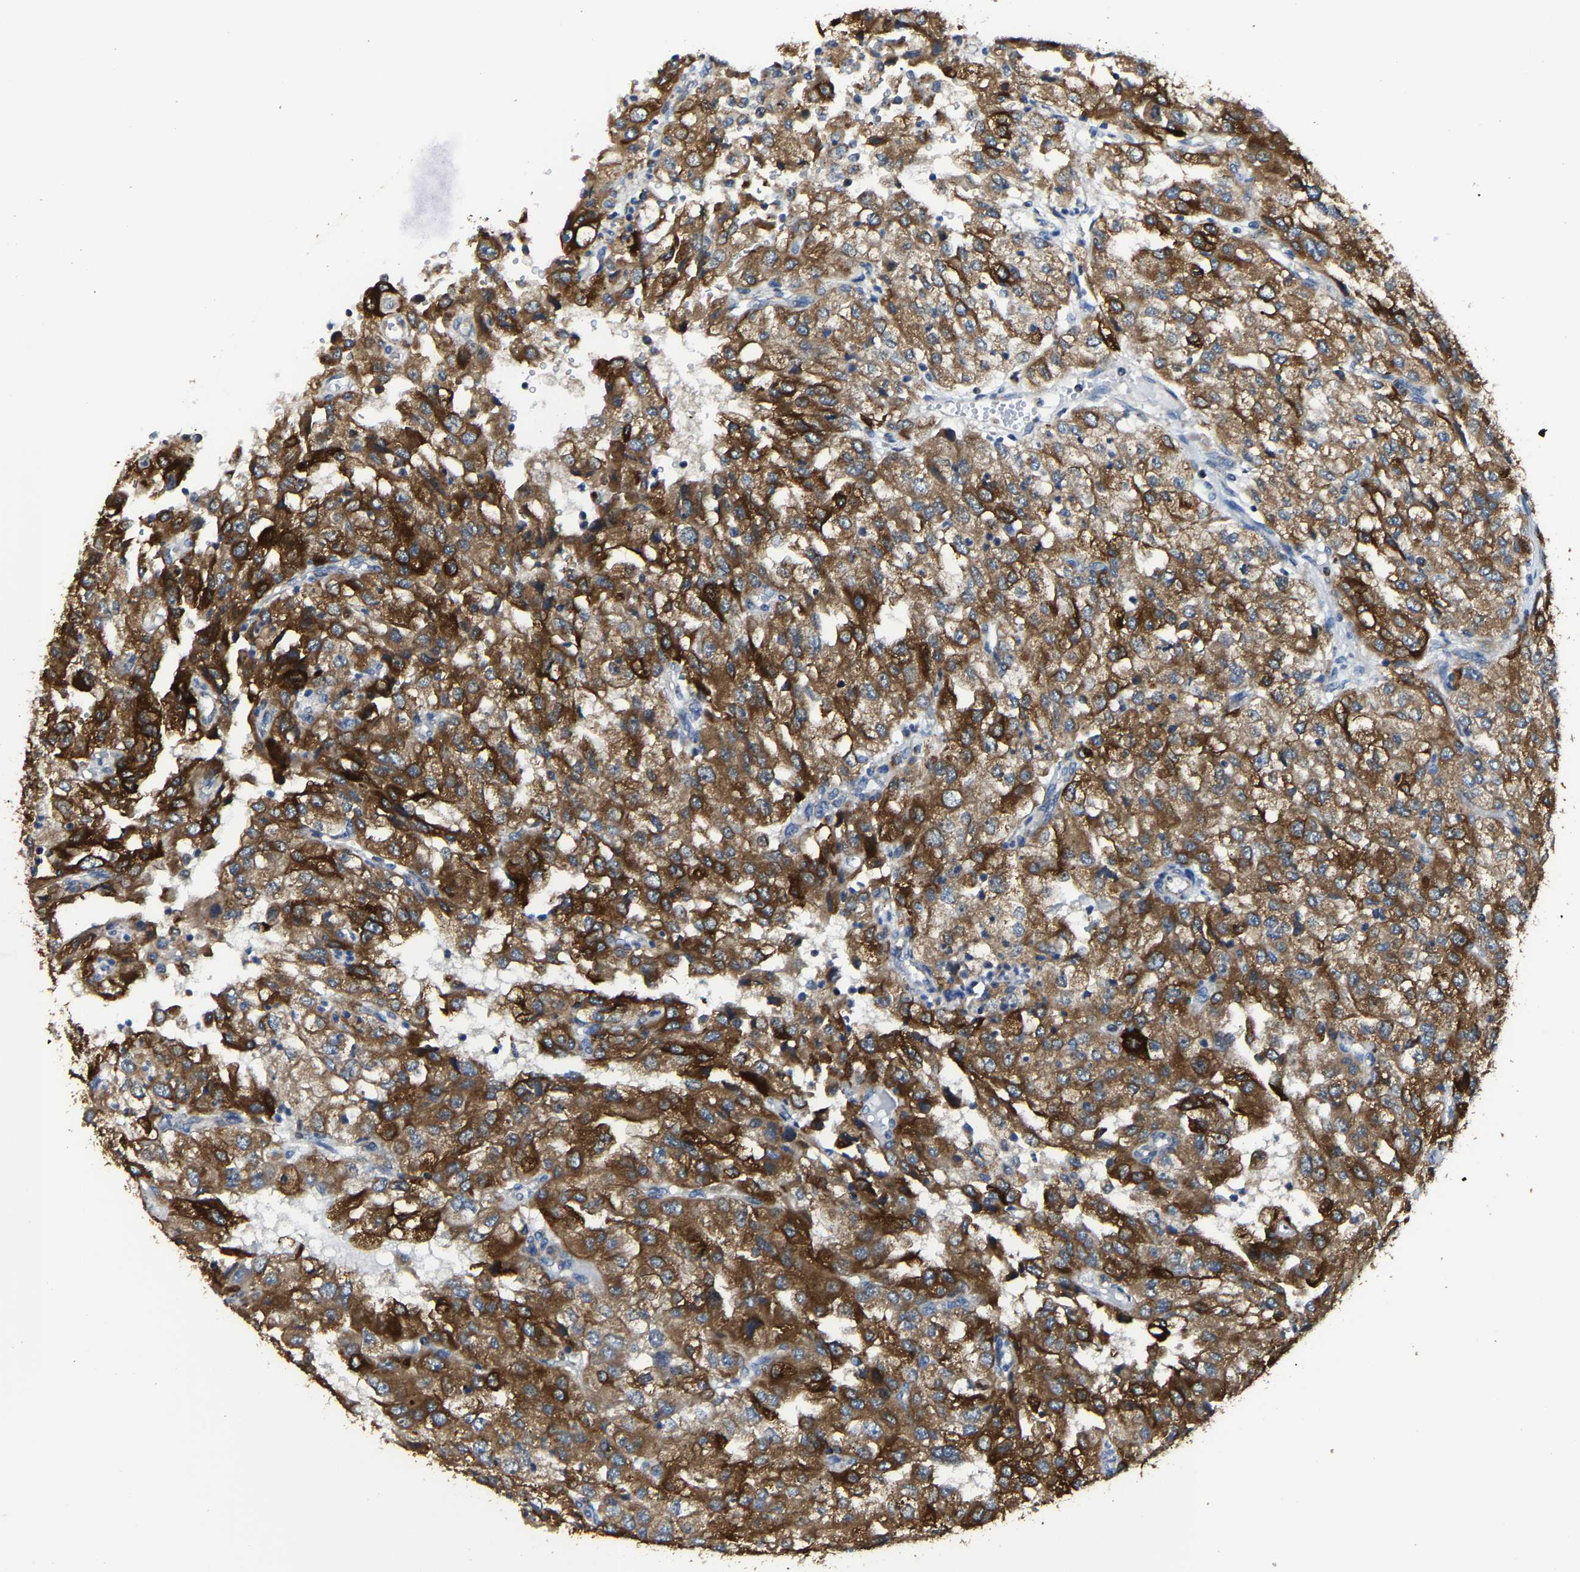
{"staining": {"intensity": "strong", "quantity": ">75%", "location": "cytoplasmic/membranous"}, "tissue": "renal cancer", "cell_type": "Tumor cells", "image_type": "cancer", "snomed": [{"axis": "morphology", "description": "Adenocarcinoma, NOS"}, {"axis": "topography", "description": "Kidney"}], "caption": "The immunohistochemical stain highlights strong cytoplasmic/membranous staining in tumor cells of renal cancer tissue. Nuclei are stained in blue.", "gene": "AGK", "patient": {"sex": "female", "age": 54}}